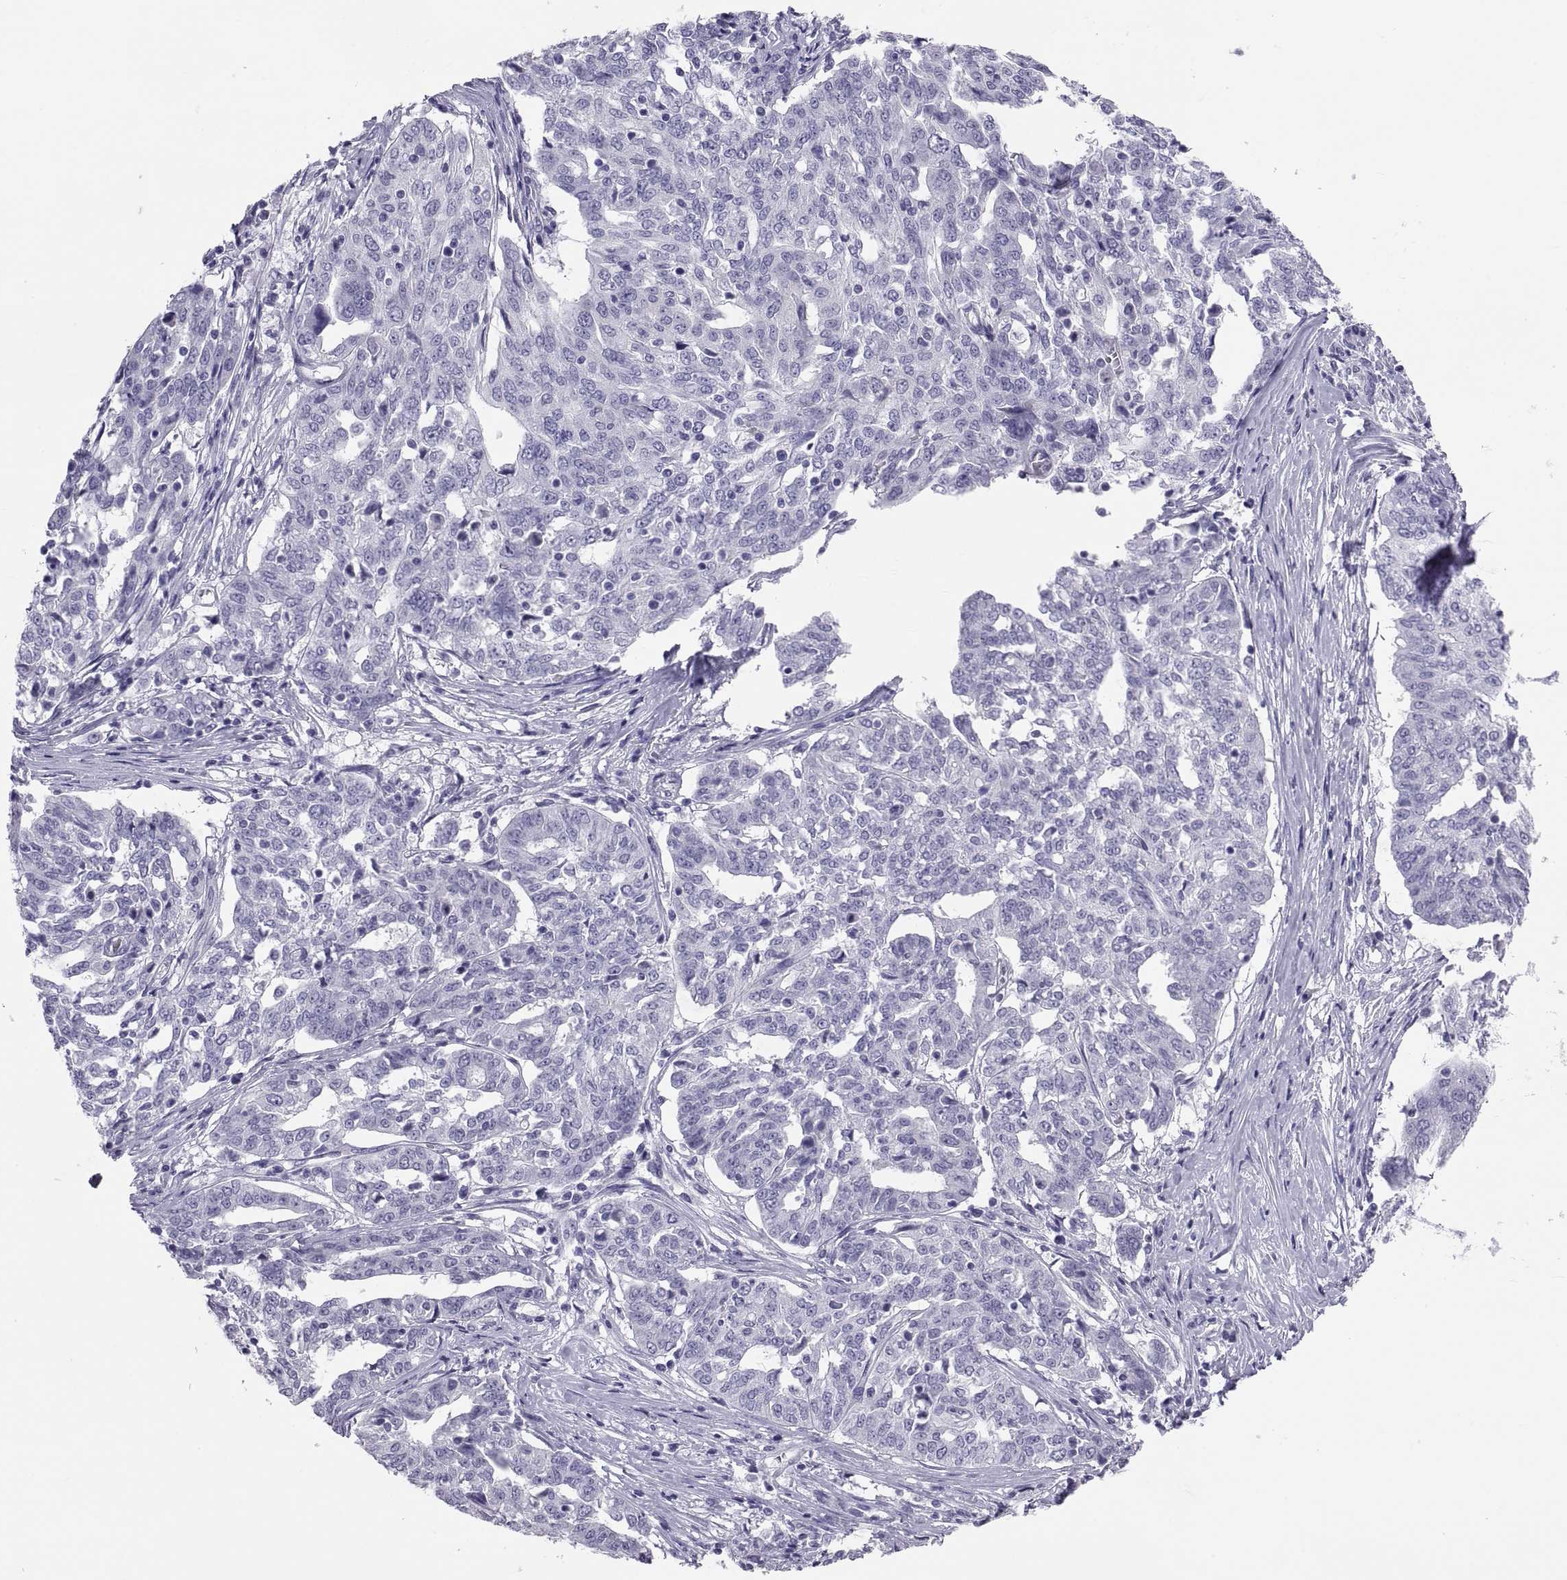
{"staining": {"intensity": "negative", "quantity": "none", "location": "none"}, "tissue": "ovarian cancer", "cell_type": "Tumor cells", "image_type": "cancer", "snomed": [{"axis": "morphology", "description": "Cystadenocarcinoma, serous, NOS"}, {"axis": "topography", "description": "Ovary"}], "caption": "Tumor cells are negative for brown protein staining in ovarian cancer (serous cystadenocarcinoma).", "gene": "FAM170A", "patient": {"sex": "female", "age": 67}}